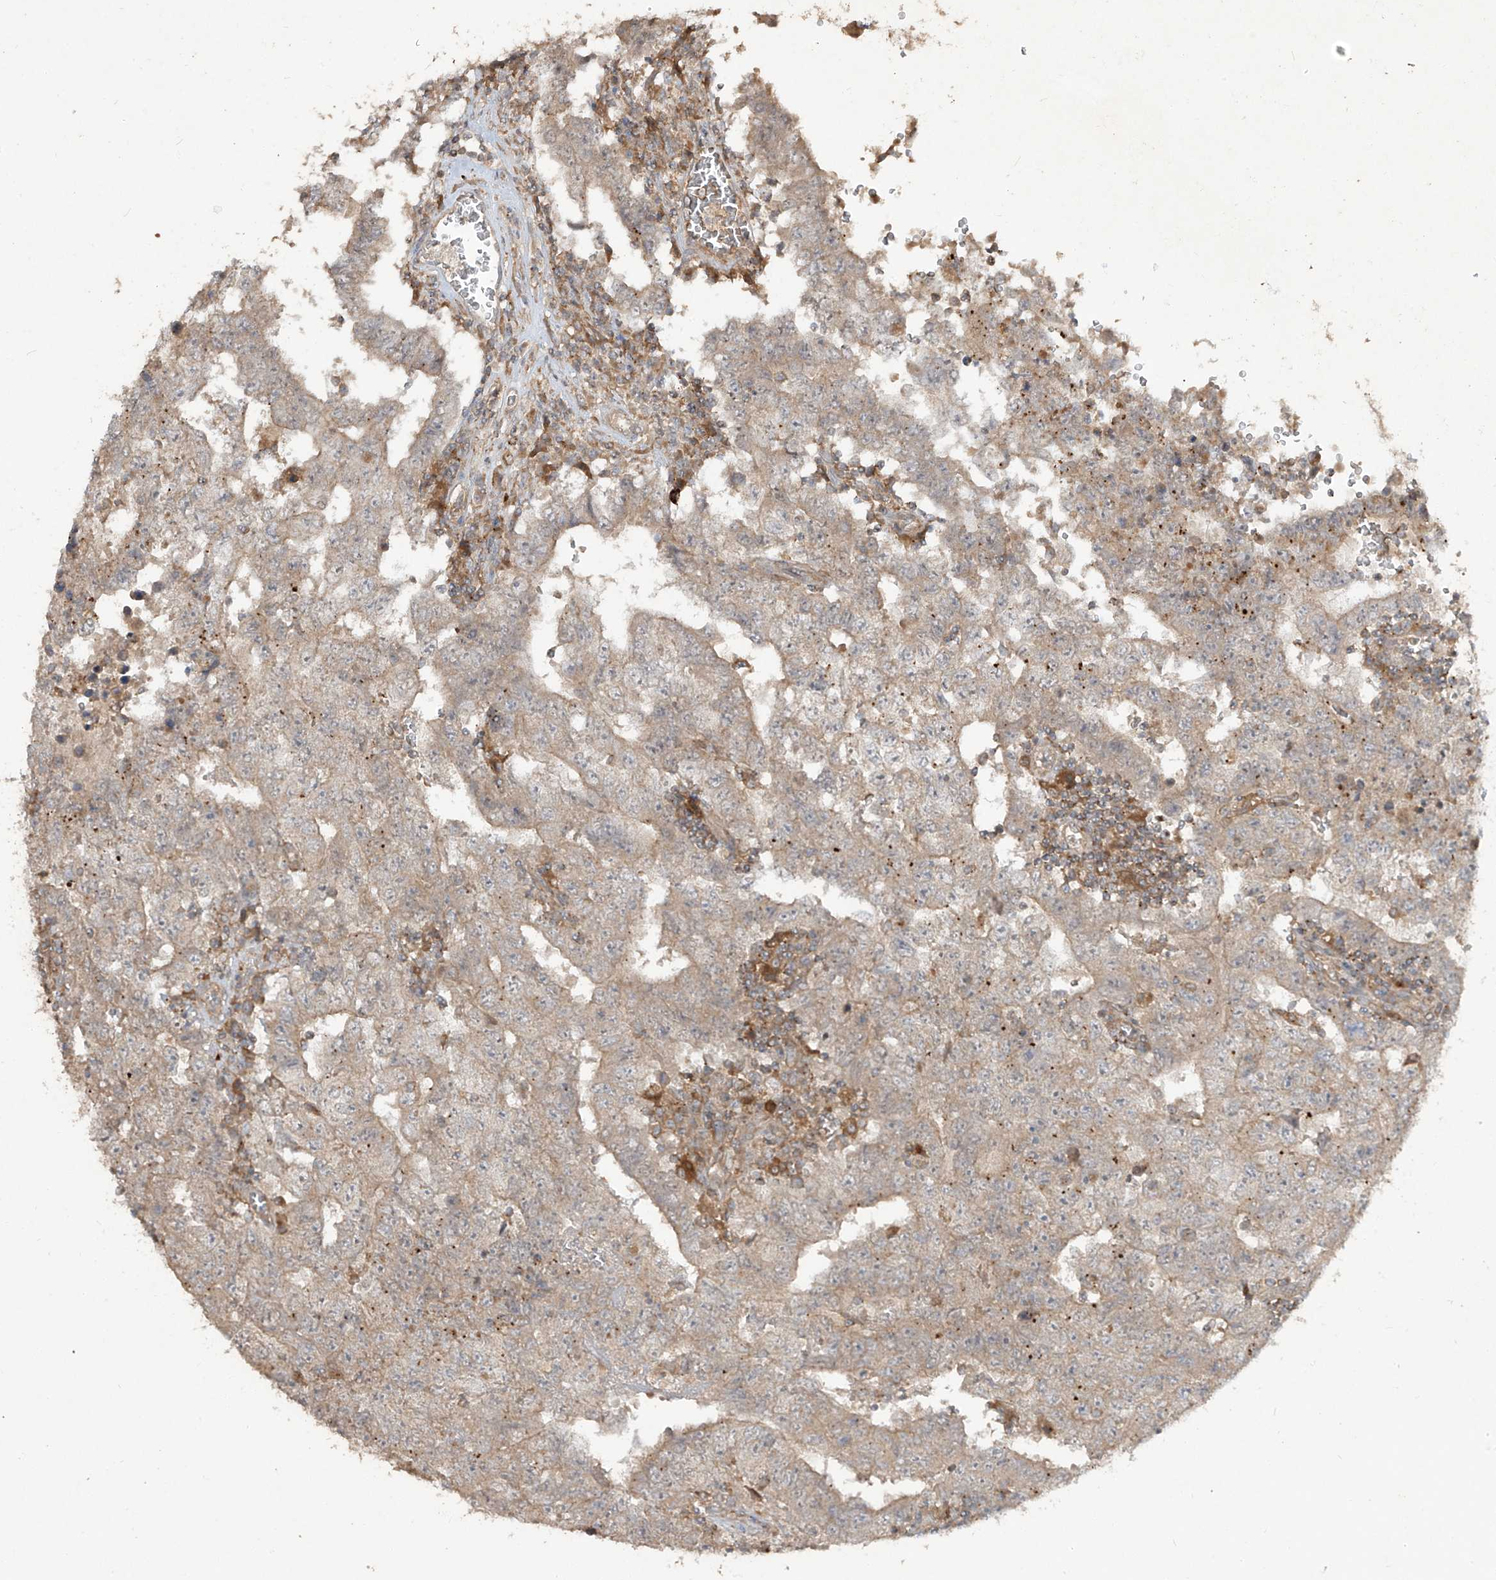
{"staining": {"intensity": "moderate", "quantity": ">75%", "location": "cytoplasmic/membranous"}, "tissue": "testis cancer", "cell_type": "Tumor cells", "image_type": "cancer", "snomed": [{"axis": "morphology", "description": "Carcinoma, Embryonal, NOS"}, {"axis": "topography", "description": "Testis"}], "caption": "Testis embryonal carcinoma tissue exhibits moderate cytoplasmic/membranous staining in about >75% of tumor cells", "gene": "LDAH", "patient": {"sex": "male", "age": 26}}